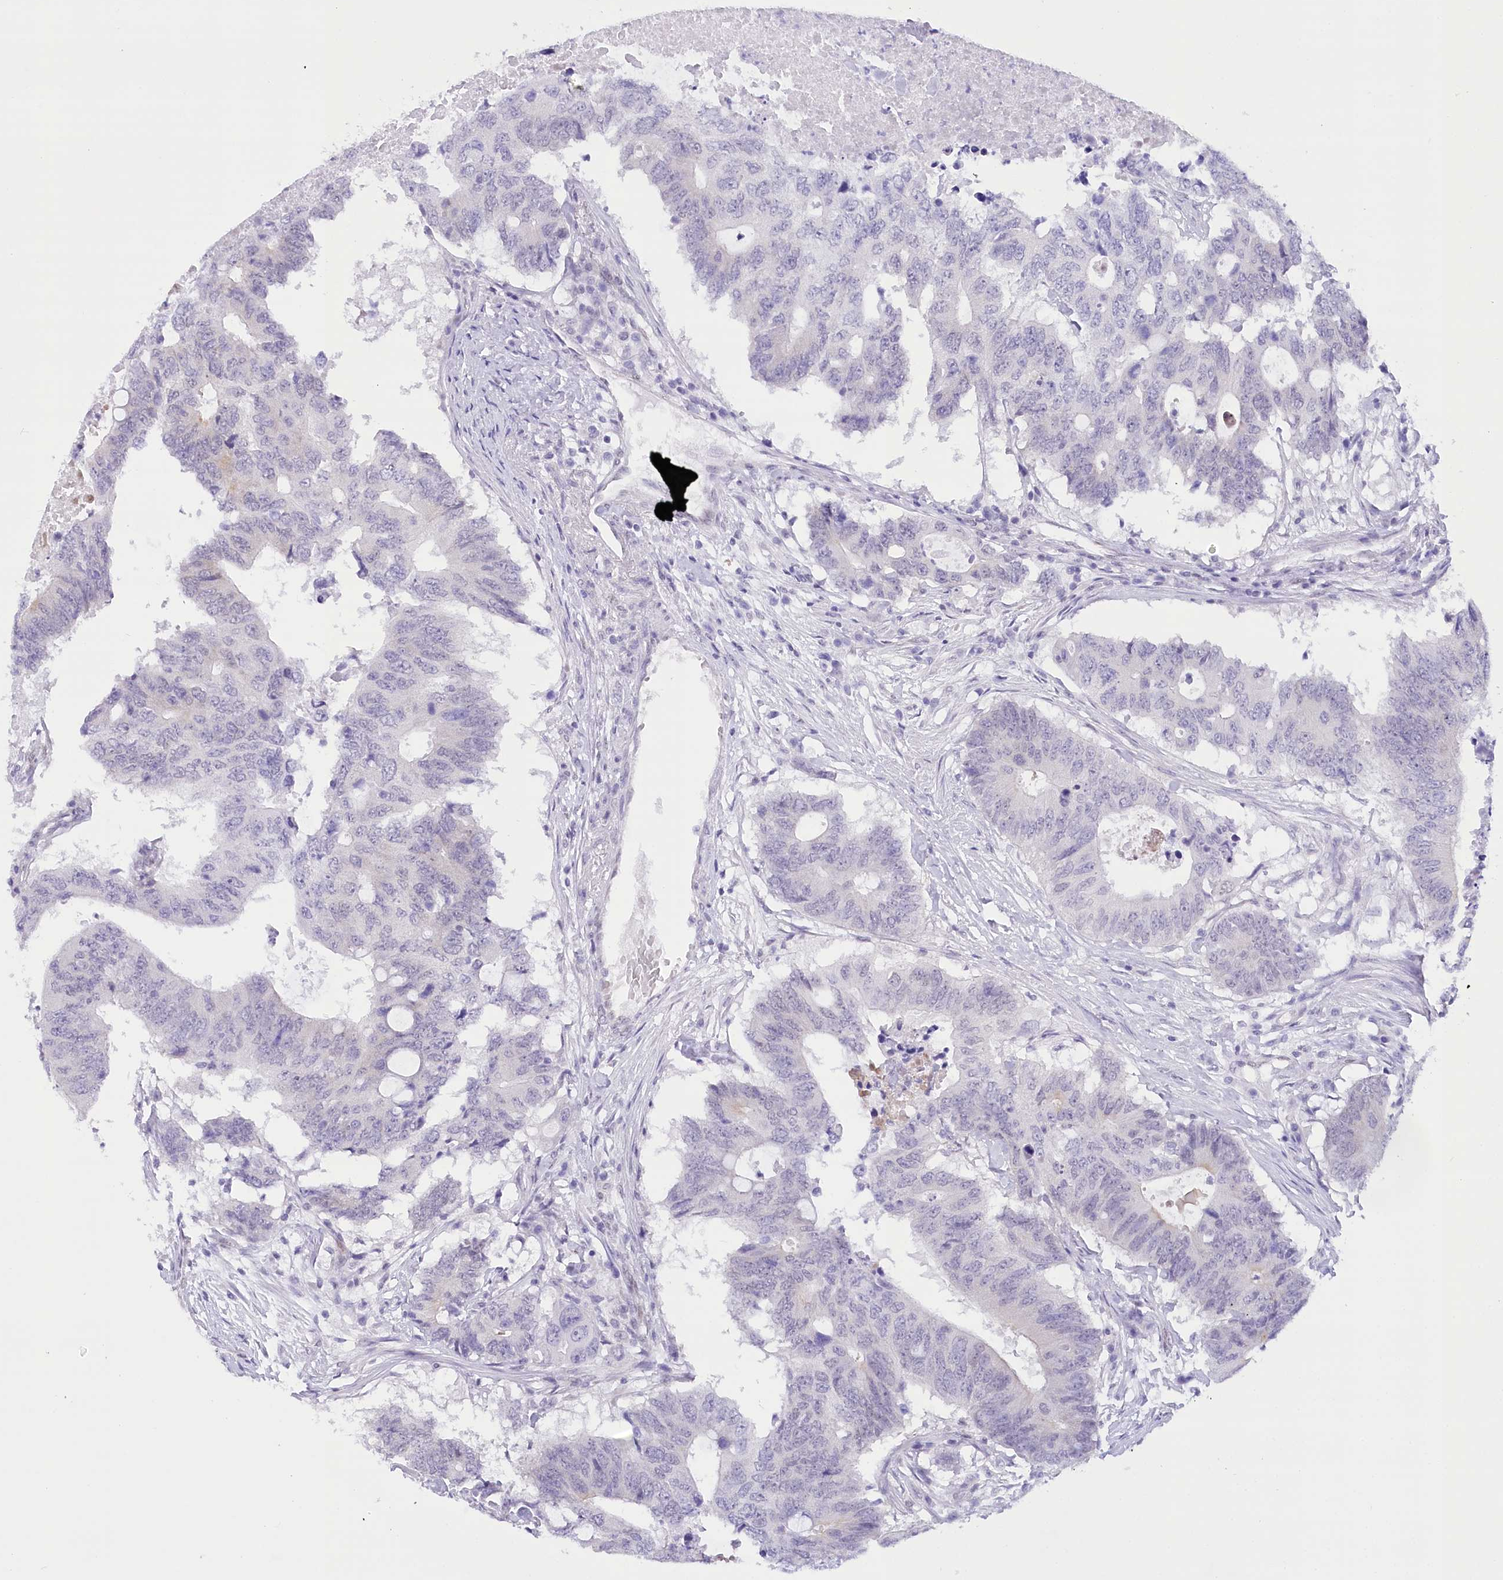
{"staining": {"intensity": "negative", "quantity": "none", "location": "none"}, "tissue": "colorectal cancer", "cell_type": "Tumor cells", "image_type": "cancer", "snomed": [{"axis": "morphology", "description": "Adenocarcinoma, NOS"}, {"axis": "topography", "description": "Colon"}], "caption": "Tumor cells show no significant expression in adenocarcinoma (colorectal).", "gene": "HNRNPA0", "patient": {"sex": "male", "age": 71}}